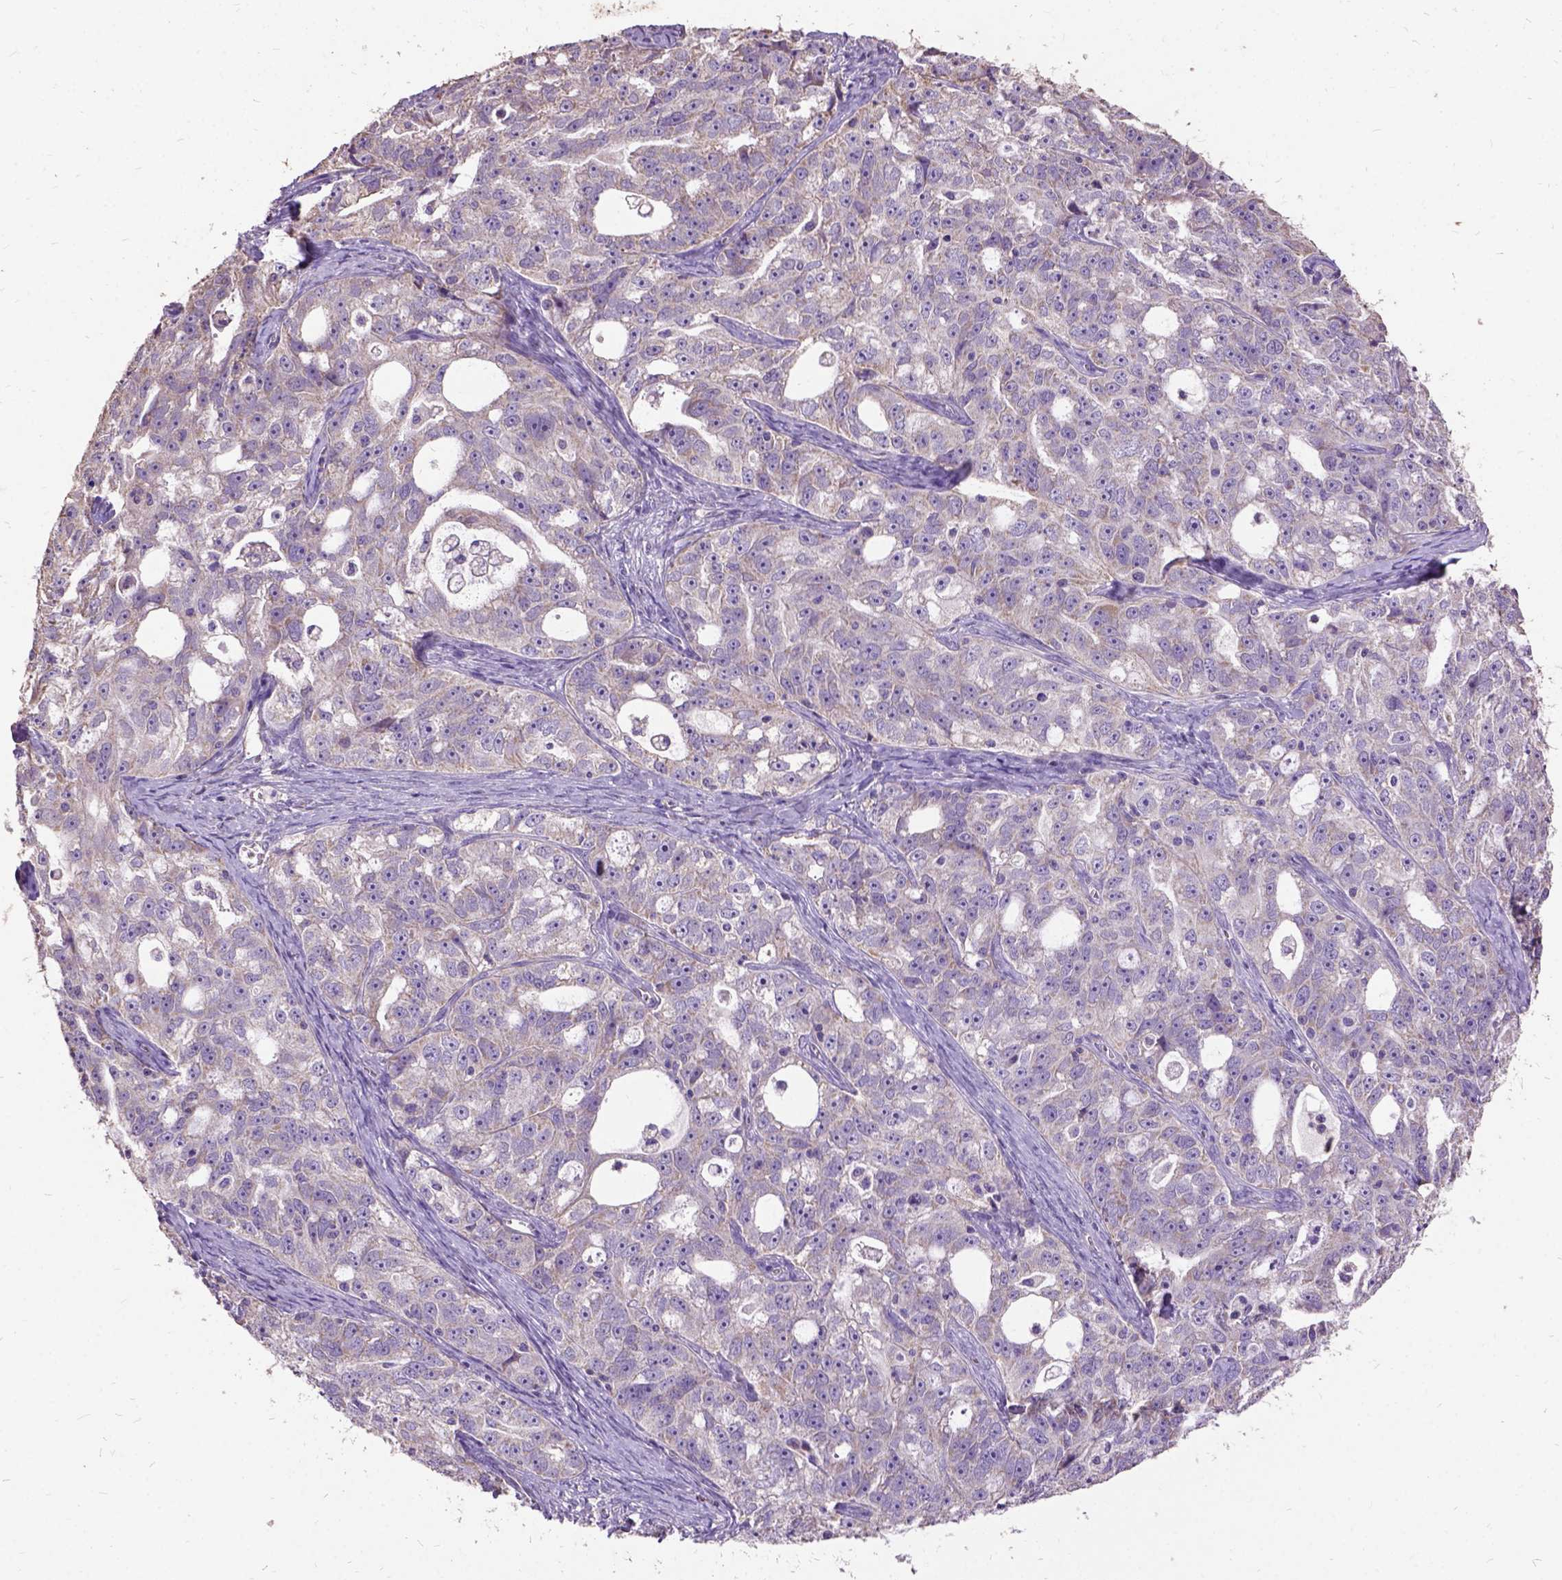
{"staining": {"intensity": "weak", "quantity": ">75%", "location": "cytoplasmic/membranous"}, "tissue": "ovarian cancer", "cell_type": "Tumor cells", "image_type": "cancer", "snomed": [{"axis": "morphology", "description": "Cystadenocarcinoma, serous, NOS"}, {"axis": "topography", "description": "Ovary"}], "caption": "Ovarian cancer (serous cystadenocarcinoma) stained with IHC demonstrates weak cytoplasmic/membranous positivity in approximately >75% of tumor cells. (DAB = brown stain, brightfield microscopy at high magnification).", "gene": "DQX1", "patient": {"sex": "female", "age": 51}}